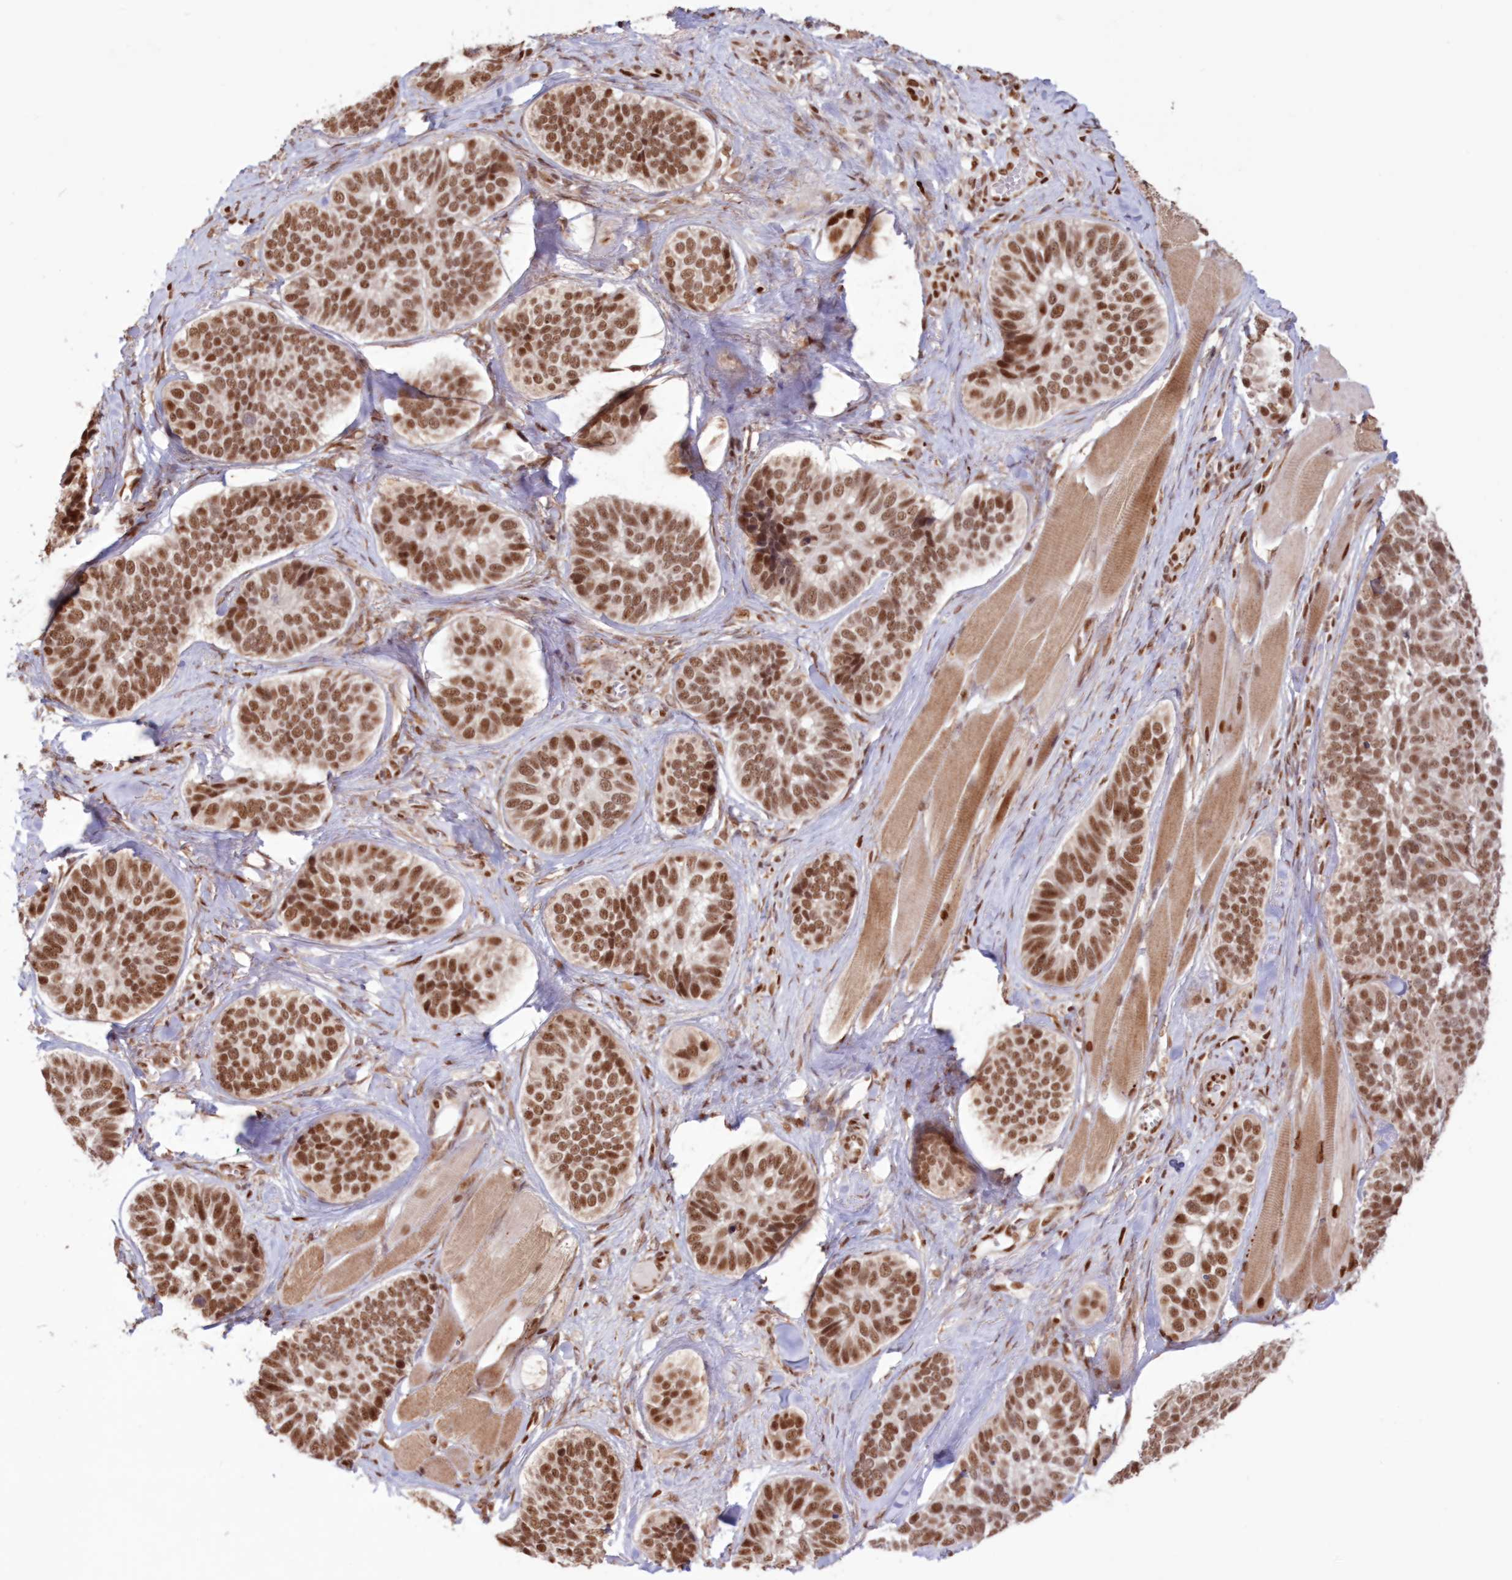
{"staining": {"intensity": "moderate", "quantity": ">75%", "location": "nuclear"}, "tissue": "skin cancer", "cell_type": "Tumor cells", "image_type": "cancer", "snomed": [{"axis": "morphology", "description": "Basal cell carcinoma"}, {"axis": "topography", "description": "Skin"}], "caption": "Basal cell carcinoma (skin) tissue displays moderate nuclear positivity in about >75% of tumor cells, visualized by immunohistochemistry.", "gene": "POLR2B", "patient": {"sex": "male", "age": 62}}